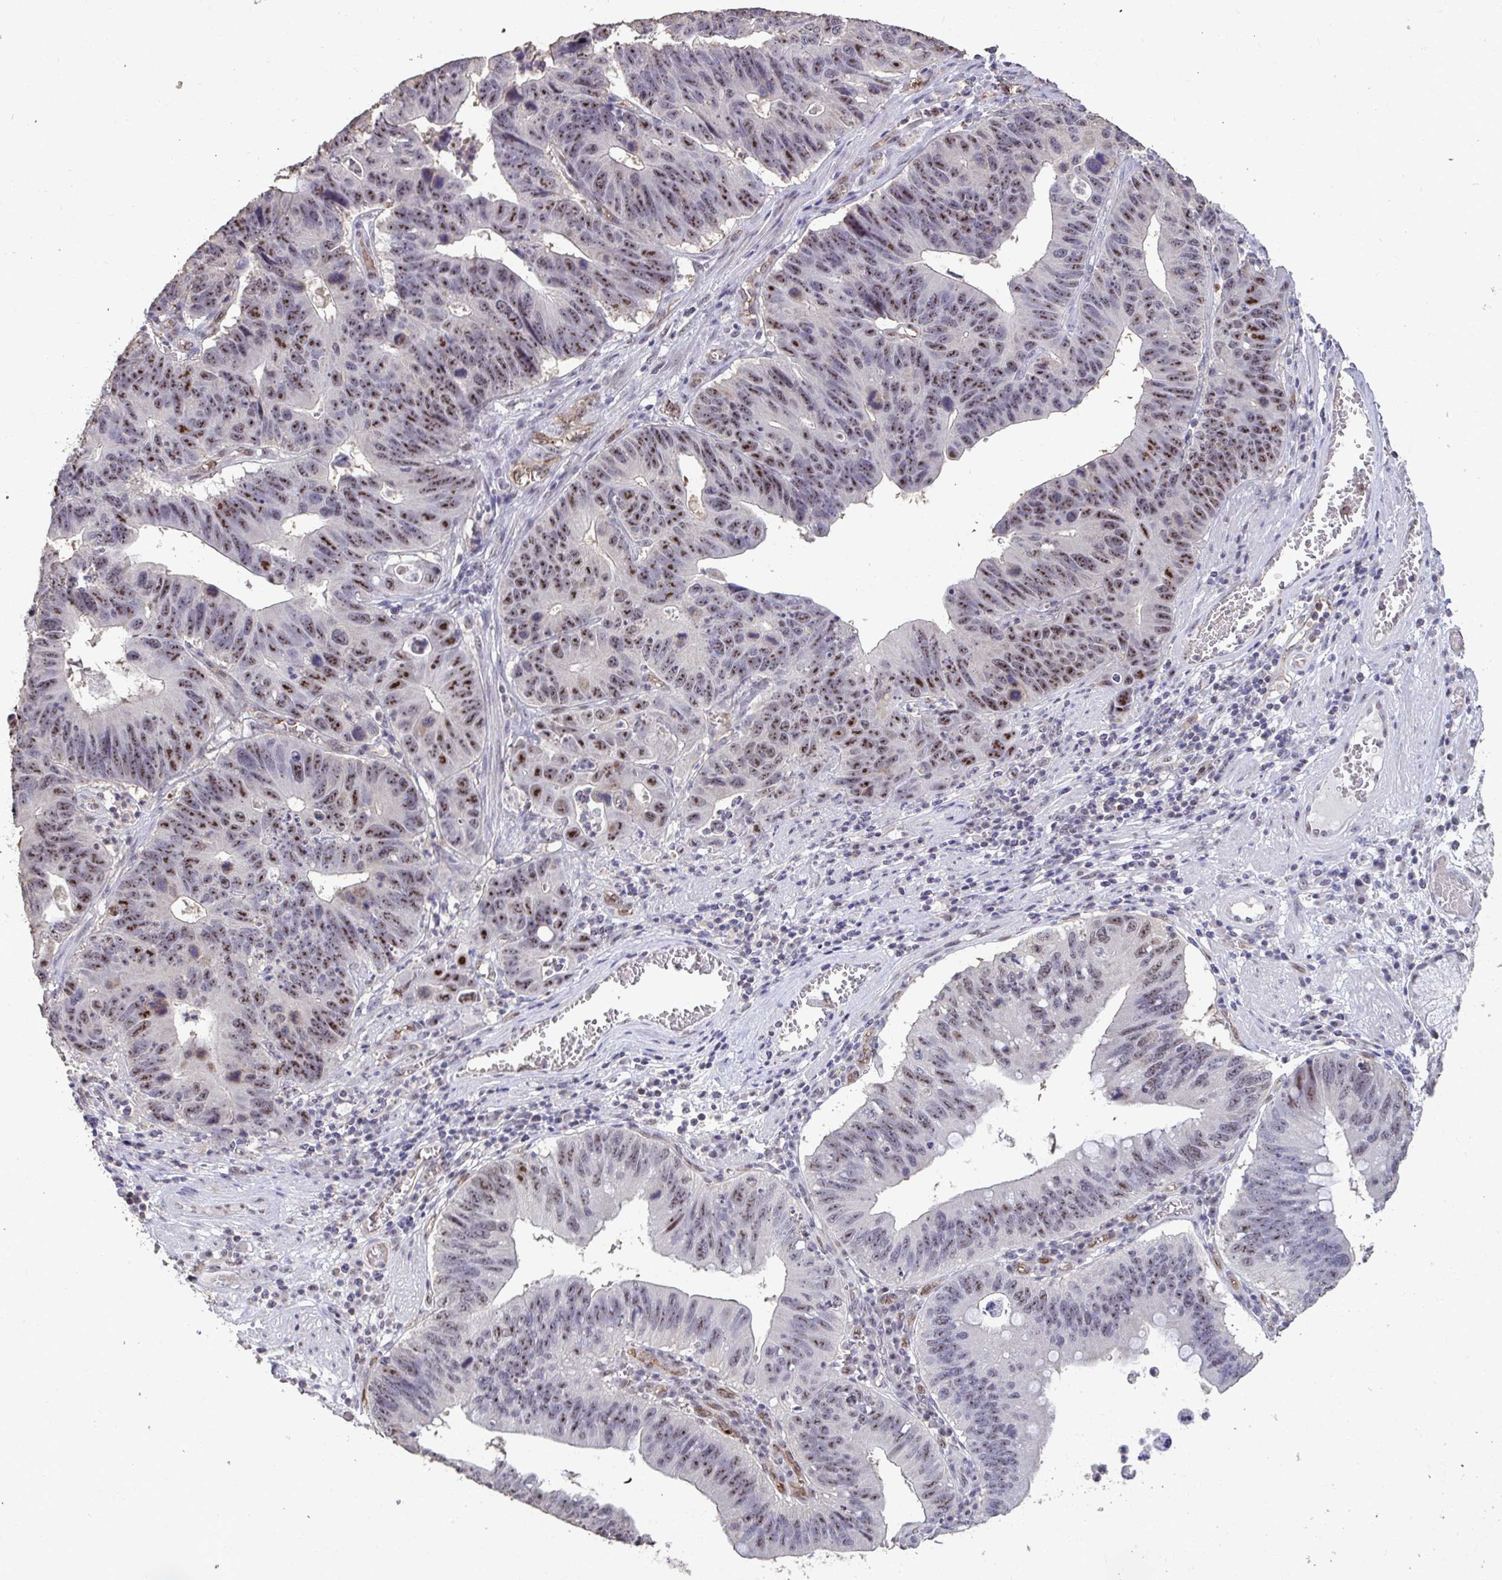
{"staining": {"intensity": "moderate", "quantity": ">75%", "location": "nuclear"}, "tissue": "stomach cancer", "cell_type": "Tumor cells", "image_type": "cancer", "snomed": [{"axis": "morphology", "description": "Adenocarcinoma, NOS"}, {"axis": "topography", "description": "Stomach"}], "caption": "High-magnification brightfield microscopy of stomach cancer stained with DAB (brown) and counterstained with hematoxylin (blue). tumor cells exhibit moderate nuclear positivity is appreciated in about>75% of cells.", "gene": "SENP3", "patient": {"sex": "male", "age": 59}}